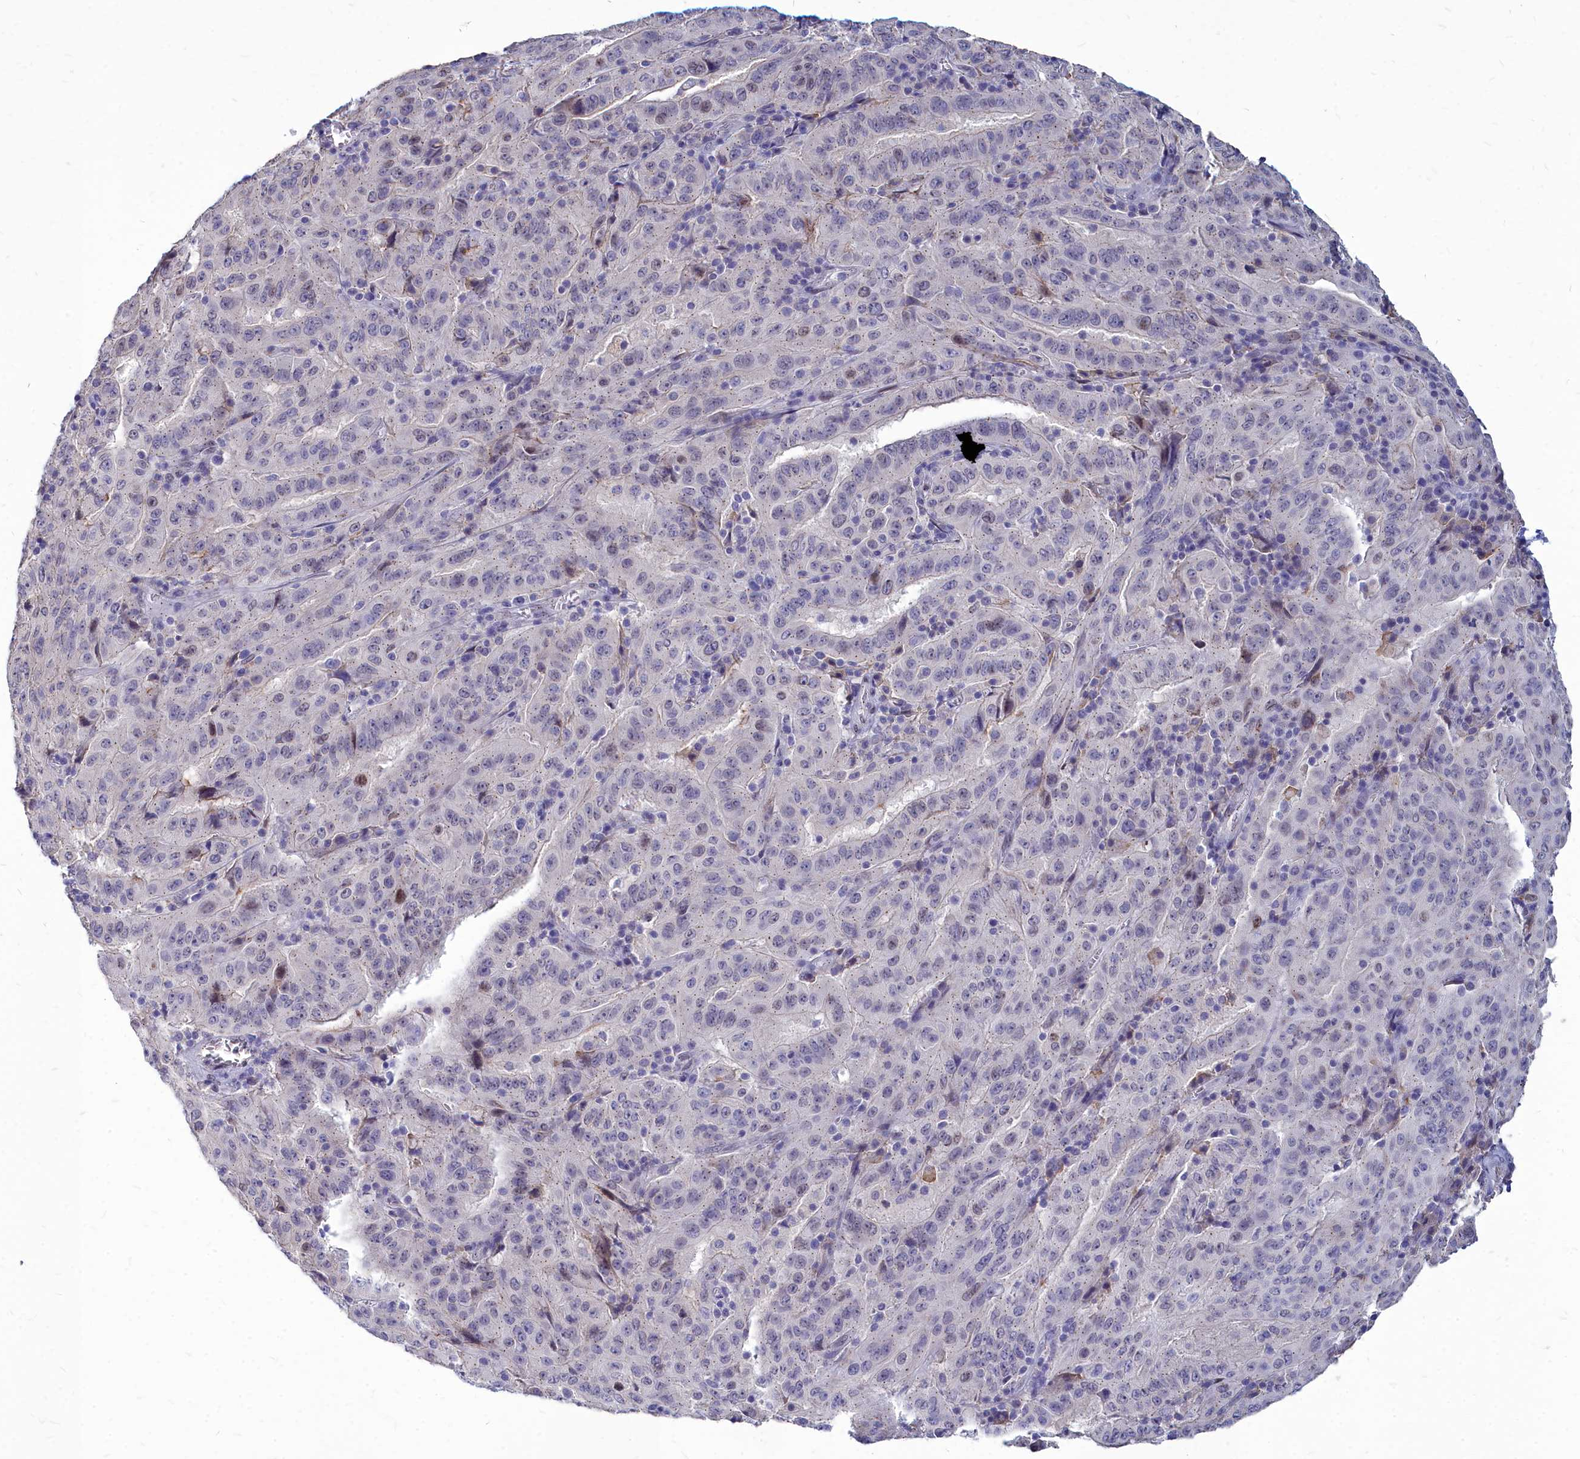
{"staining": {"intensity": "weak", "quantity": "<25%", "location": "cytoplasmic/membranous,nuclear"}, "tissue": "pancreatic cancer", "cell_type": "Tumor cells", "image_type": "cancer", "snomed": [{"axis": "morphology", "description": "Adenocarcinoma, NOS"}, {"axis": "topography", "description": "Pancreas"}], "caption": "Immunohistochemistry image of neoplastic tissue: adenocarcinoma (pancreatic) stained with DAB (3,3'-diaminobenzidine) displays no significant protein positivity in tumor cells.", "gene": "NOXA1", "patient": {"sex": "male", "age": 63}}